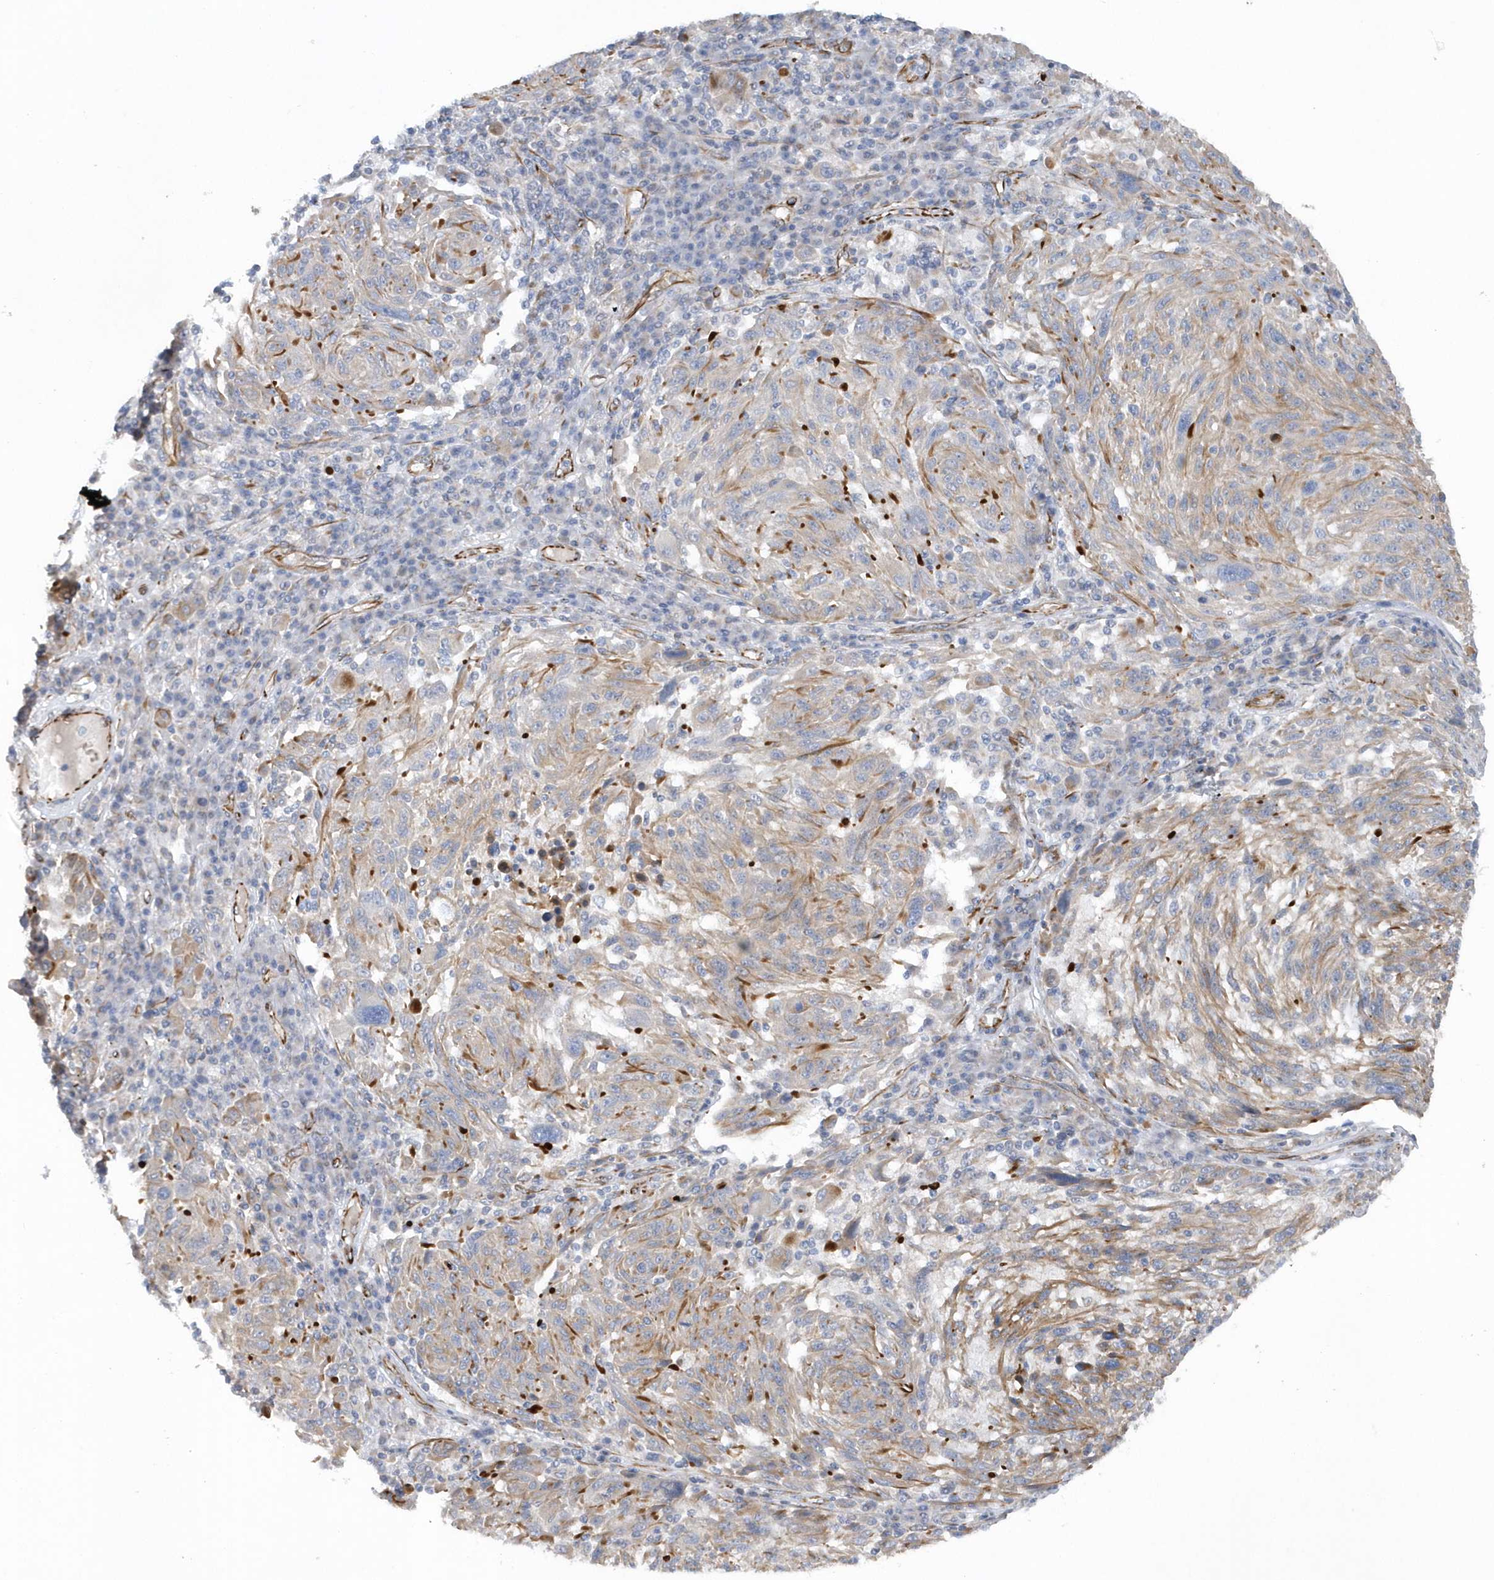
{"staining": {"intensity": "weak", "quantity": "<25%", "location": "cytoplasmic/membranous"}, "tissue": "melanoma", "cell_type": "Tumor cells", "image_type": "cancer", "snomed": [{"axis": "morphology", "description": "Malignant melanoma, NOS"}, {"axis": "topography", "description": "Skin"}], "caption": "There is no significant positivity in tumor cells of malignant melanoma.", "gene": "RAB17", "patient": {"sex": "male", "age": 53}}